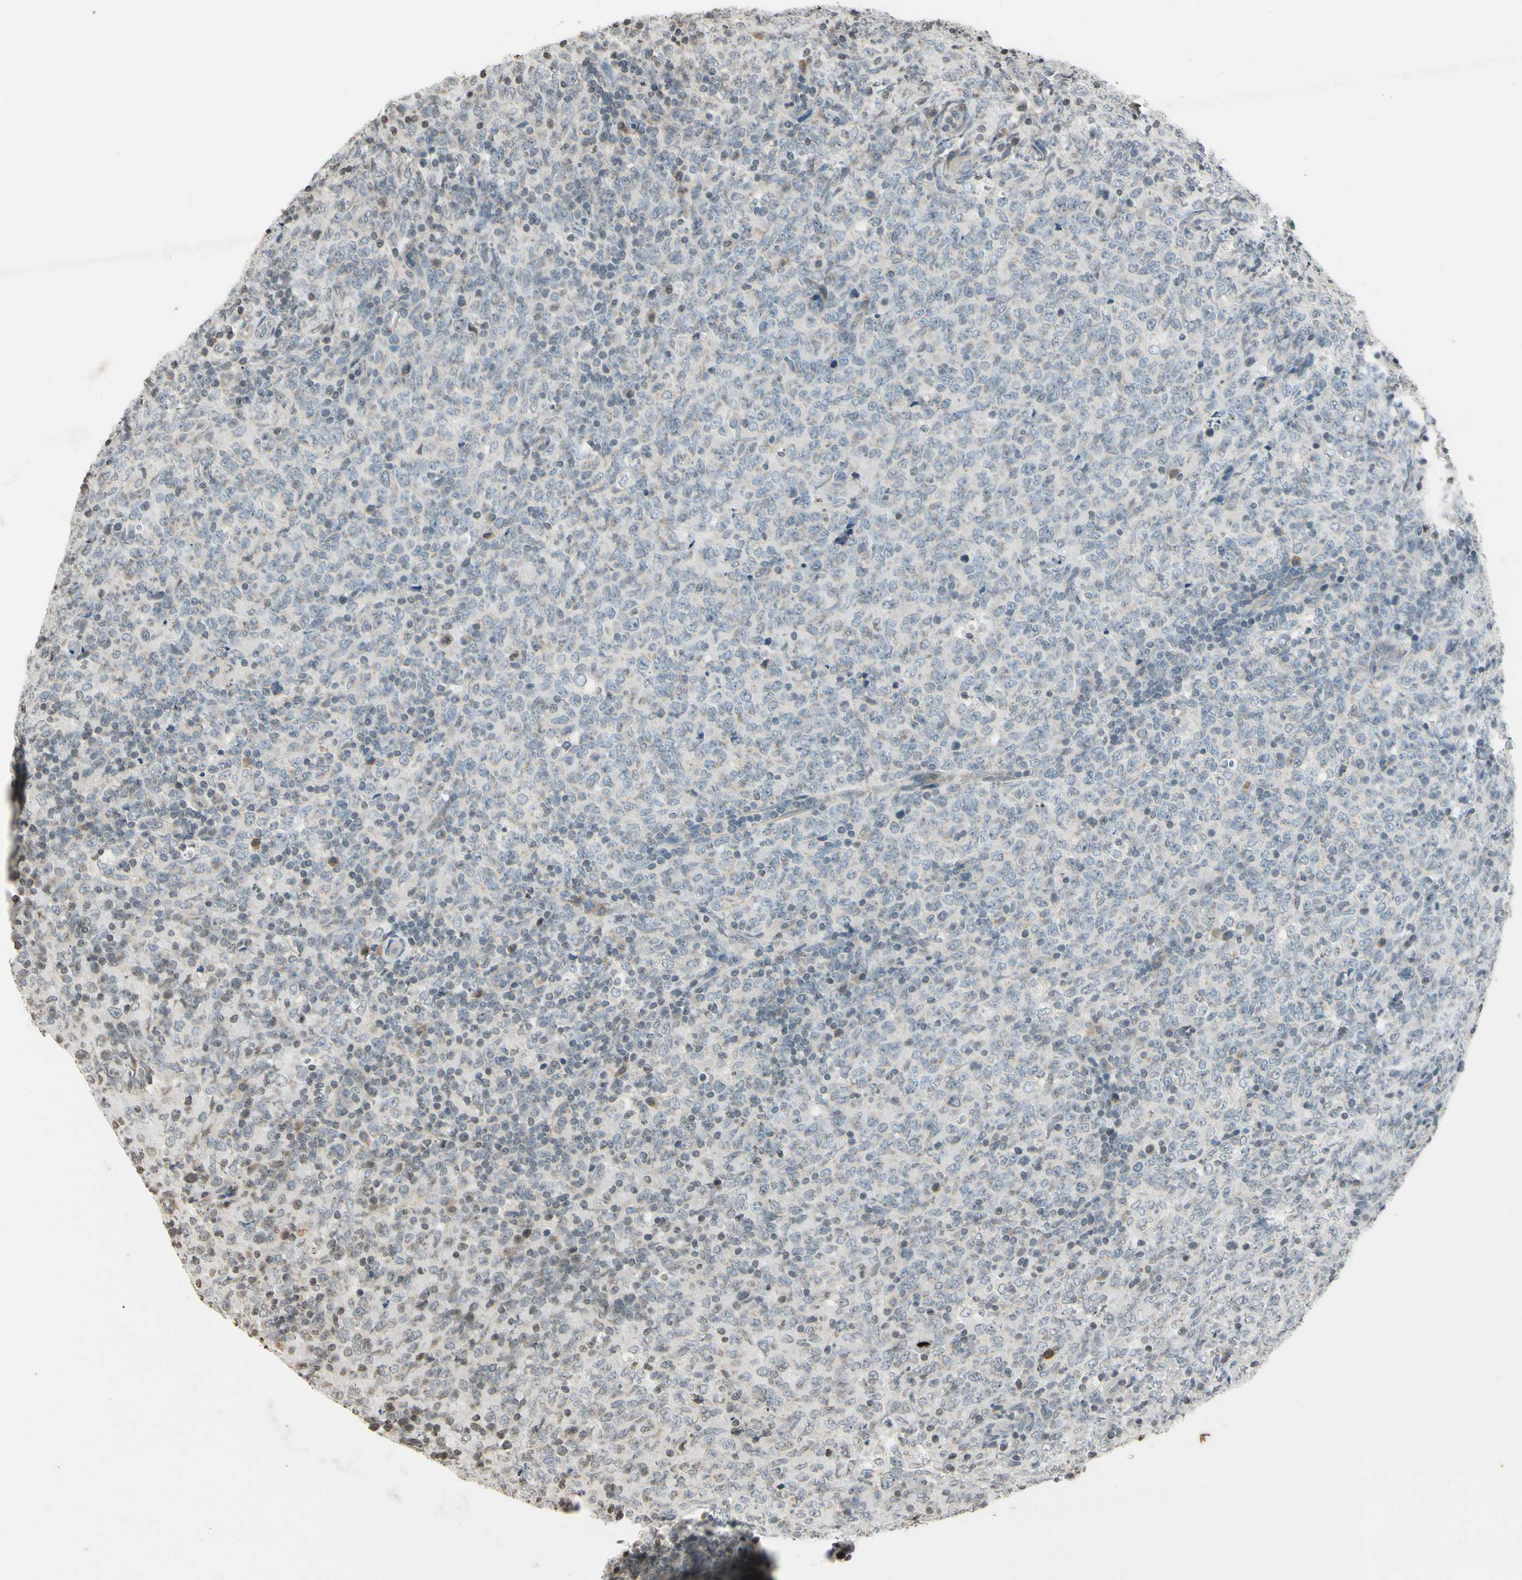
{"staining": {"intensity": "negative", "quantity": "none", "location": "none"}, "tissue": "lymphoma", "cell_type": "Tumor cells", "image_type": "cancer", "snomed": [{"axis": "morphology", "description": "Malignant lymphoma, non-Hodgkin's type, High grade"}, {"axis": "topography", "description": "Tonsil"}], "caption": "There is no significant expression in tumor cells of high-grade malignant lymphoma, non-Hodgkin's type.", "gene": "CLDN11", "patient": {"sex": "female", "age": 36}}